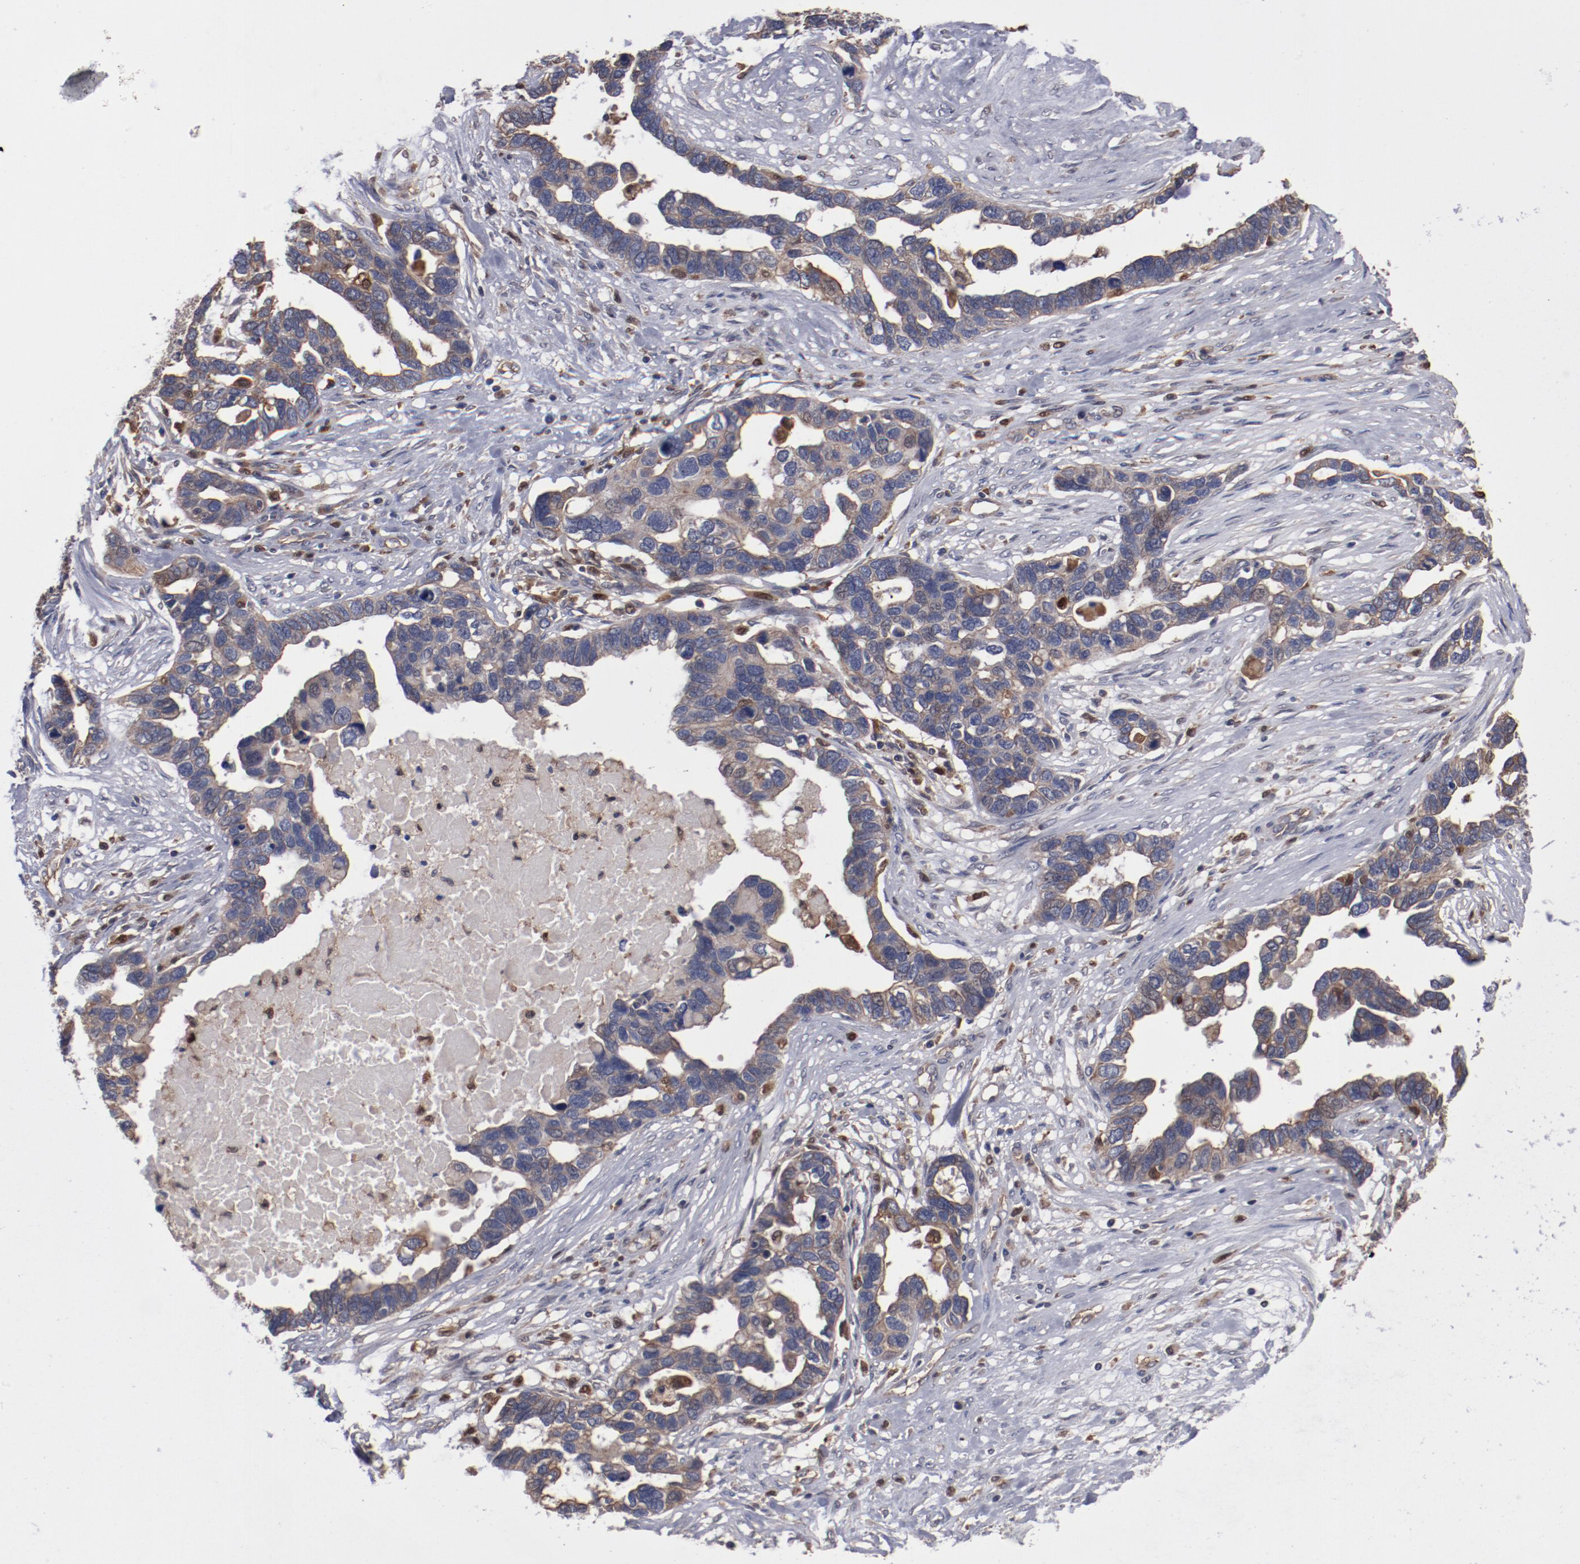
{"staining": {"intensity": "moderate", "quantity": "25%-75%", "location": "cytoplasmic/membranous"}, "tissue": "ovarian cancer", "cell_type": "Tumor cells", "image_type": "cancer", "snomed": [{"axis": "morphology", "description": "Cystadenocarcinoma, serous, NOS"}, {"axis": "topography", "description": "Ovary"}], "caption": "DAB (3,3'-diaminobenzidine) immunohistochemical staining of serous cystadenocarcinoma (ovarian) shows moderate cytoplasmic/membranous protein staining in about 25%-75% of tumor cells.", "gene": "DNAAF2", "patient": {"sex": "female", "age": 54}}